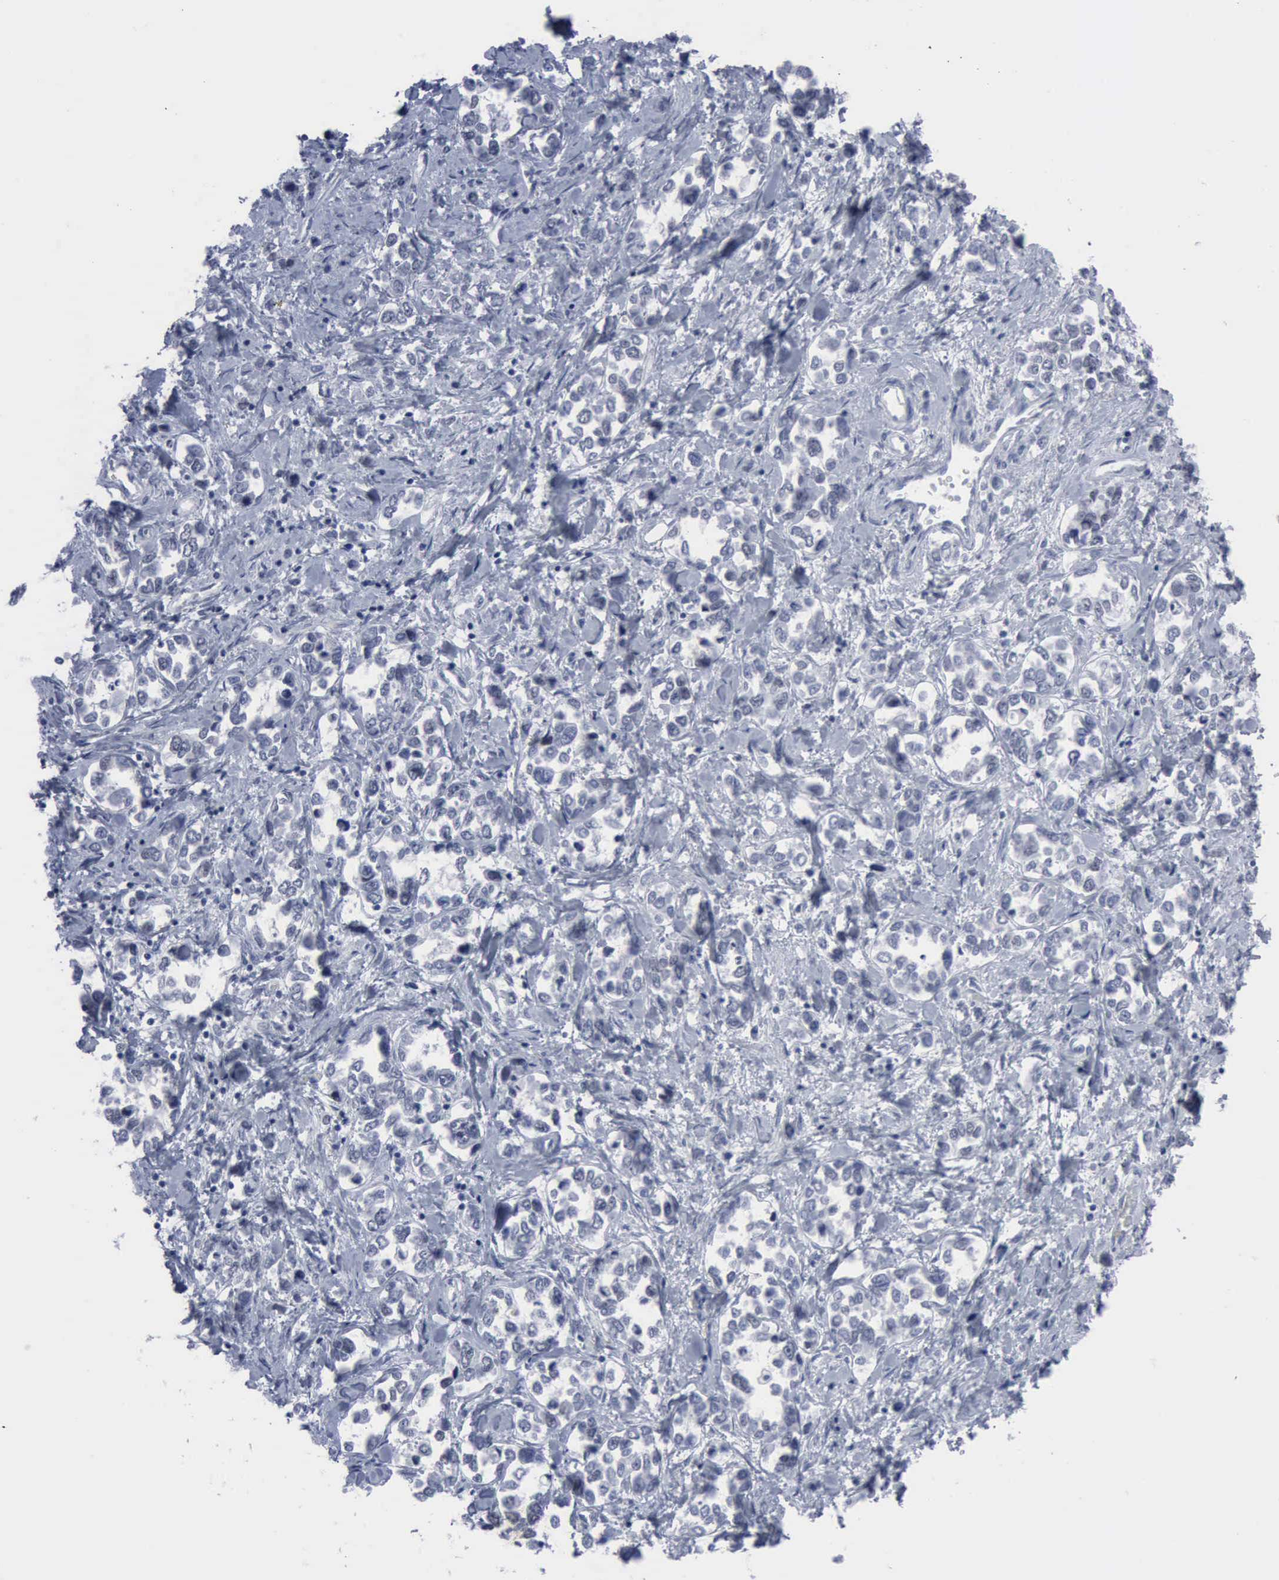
{"staining": {"intensity": "negative", "quantity": "none", "location": "none"}, "tissue": "stomach cancer", "cell_type": "Tumor cells", "image_type": "cancer", "snomed": [{"axis": "morphology", "description": "Adenocarcinoma, NOS"}, {"axis": "topography", "description": "Stomach, upper"}], "caption": "Tumor cells show no significant positivity in stomach cancer (adenocarcinoma). (DAB immunohistochemistry, high magnification).", "gene": "MCM5", "patient": {"sex": "male", "age": 76}}